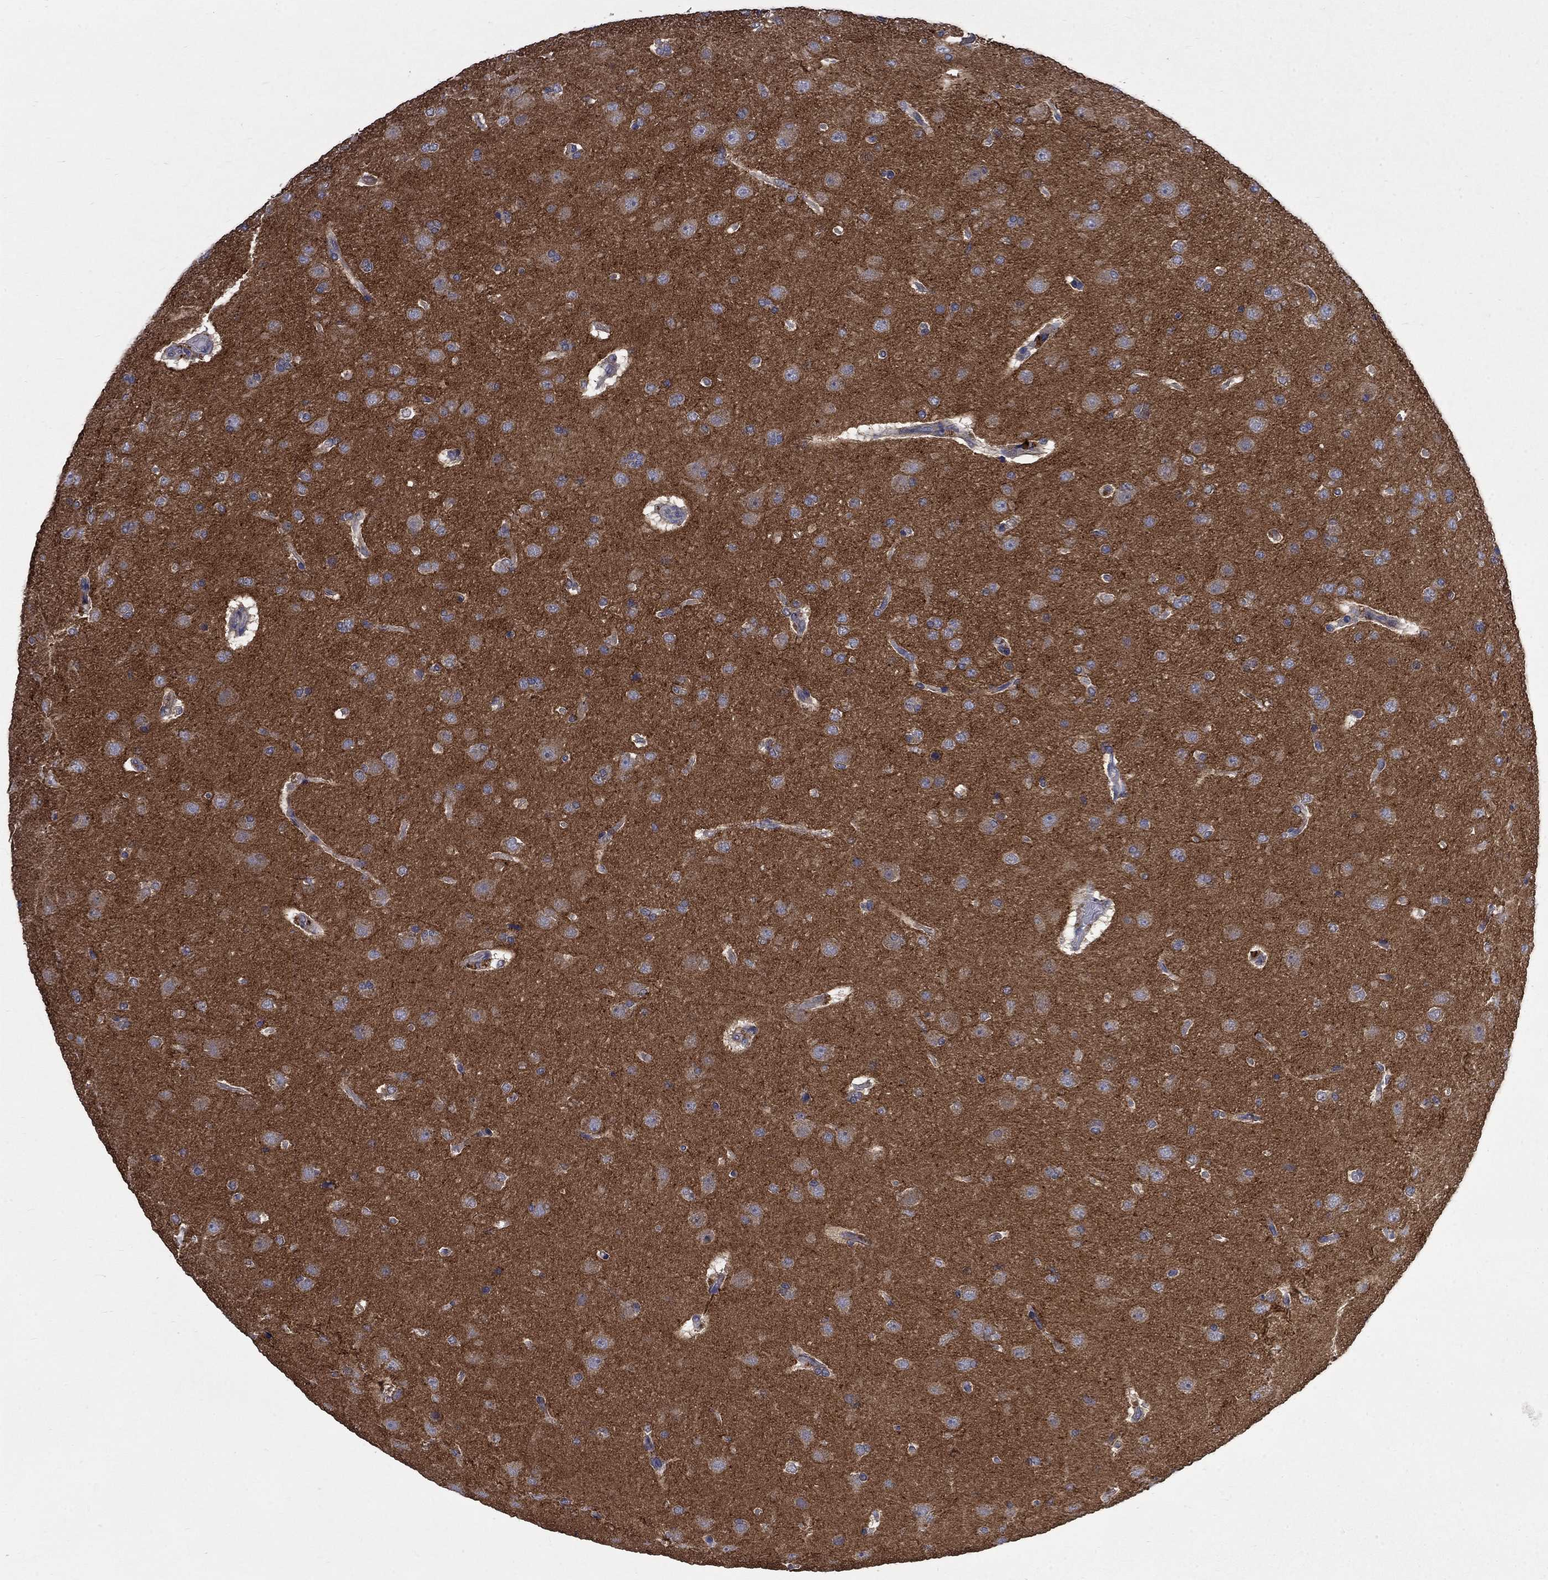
{"staining": {"intensity": "negative", "quantity": "none", "location": "none"}, "tissue": "glioma", "cell_type": "Tumor cells", "image_type": "cancer", "snomed": [{"axis": "morphology", "description": "Glioma, malignant, NOS"}, {"axis": "topography", "description": "Cerebral cortex"}], "caption": "An immunohistochemistry (IHC) image of glioma (malignant) is shown. There is no staining in tumor cells of glioma (malignant).", "gene": "HSPA12A", "patient": {"sex": "male", "age": 58}}